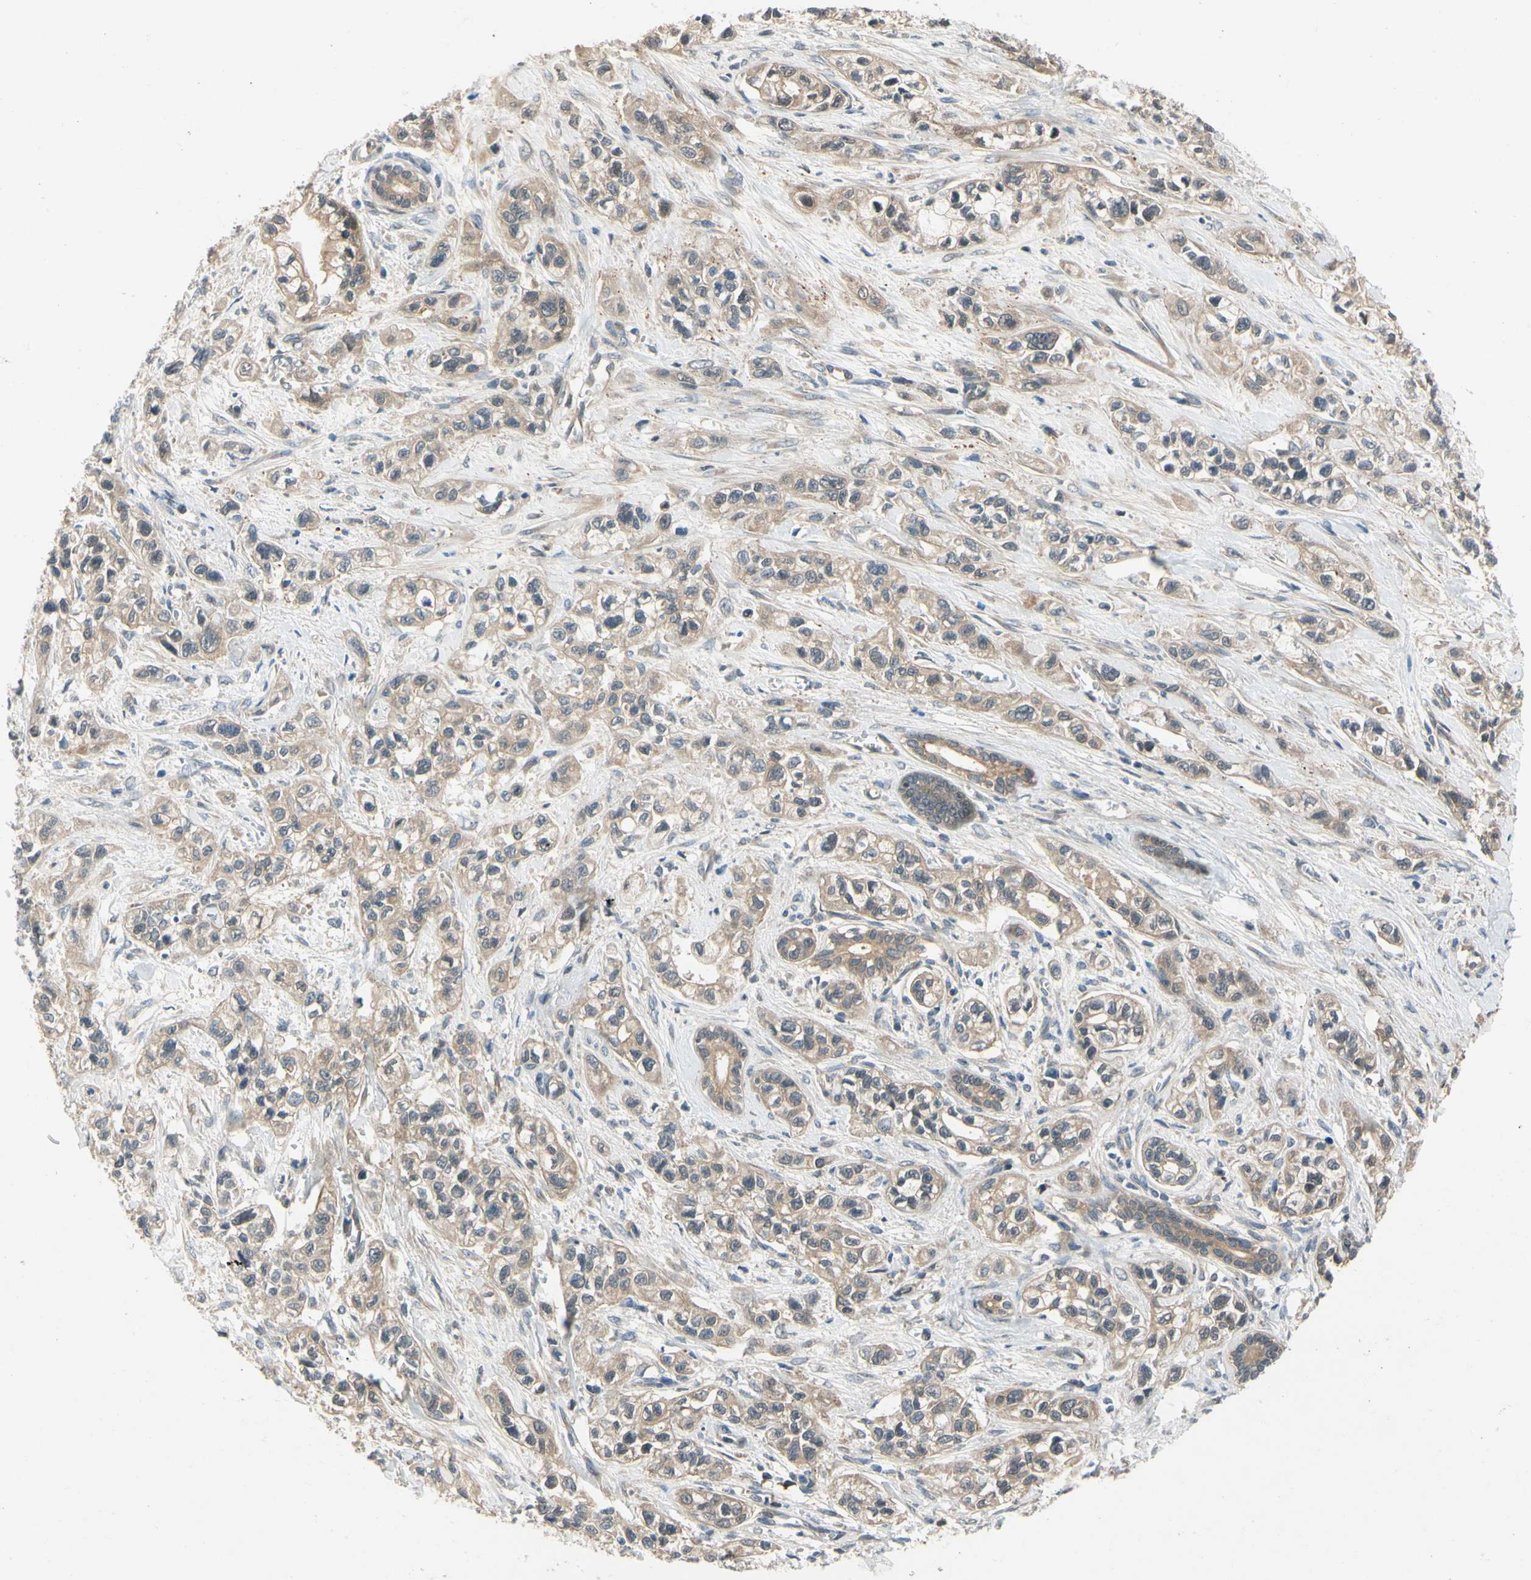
{"staining": {"intensity": "weak", "quantity": ">75%", "location": "cytoplasmic/membranous"}, "tissue": "pancreatic cancer", "cell_type": "Tumor cells", "image_type": "cancer", "snomed": [{"axis": "morphology", "description": "Adenocarcinoma, NOS"}, {"axis": "topography", "description": "Pancreas"}], "caption": "Immunohistochemical staining of adenocarcinoma (pancreatic) exhibits low levels of weak cytoplasmic/membranous protein expression in approximately >75% of tumor cells. (DAB IHC with brightfield microscopy, high magnification).", "gene": "TDRP", "patient": {"sex": "male", "age": 74}}